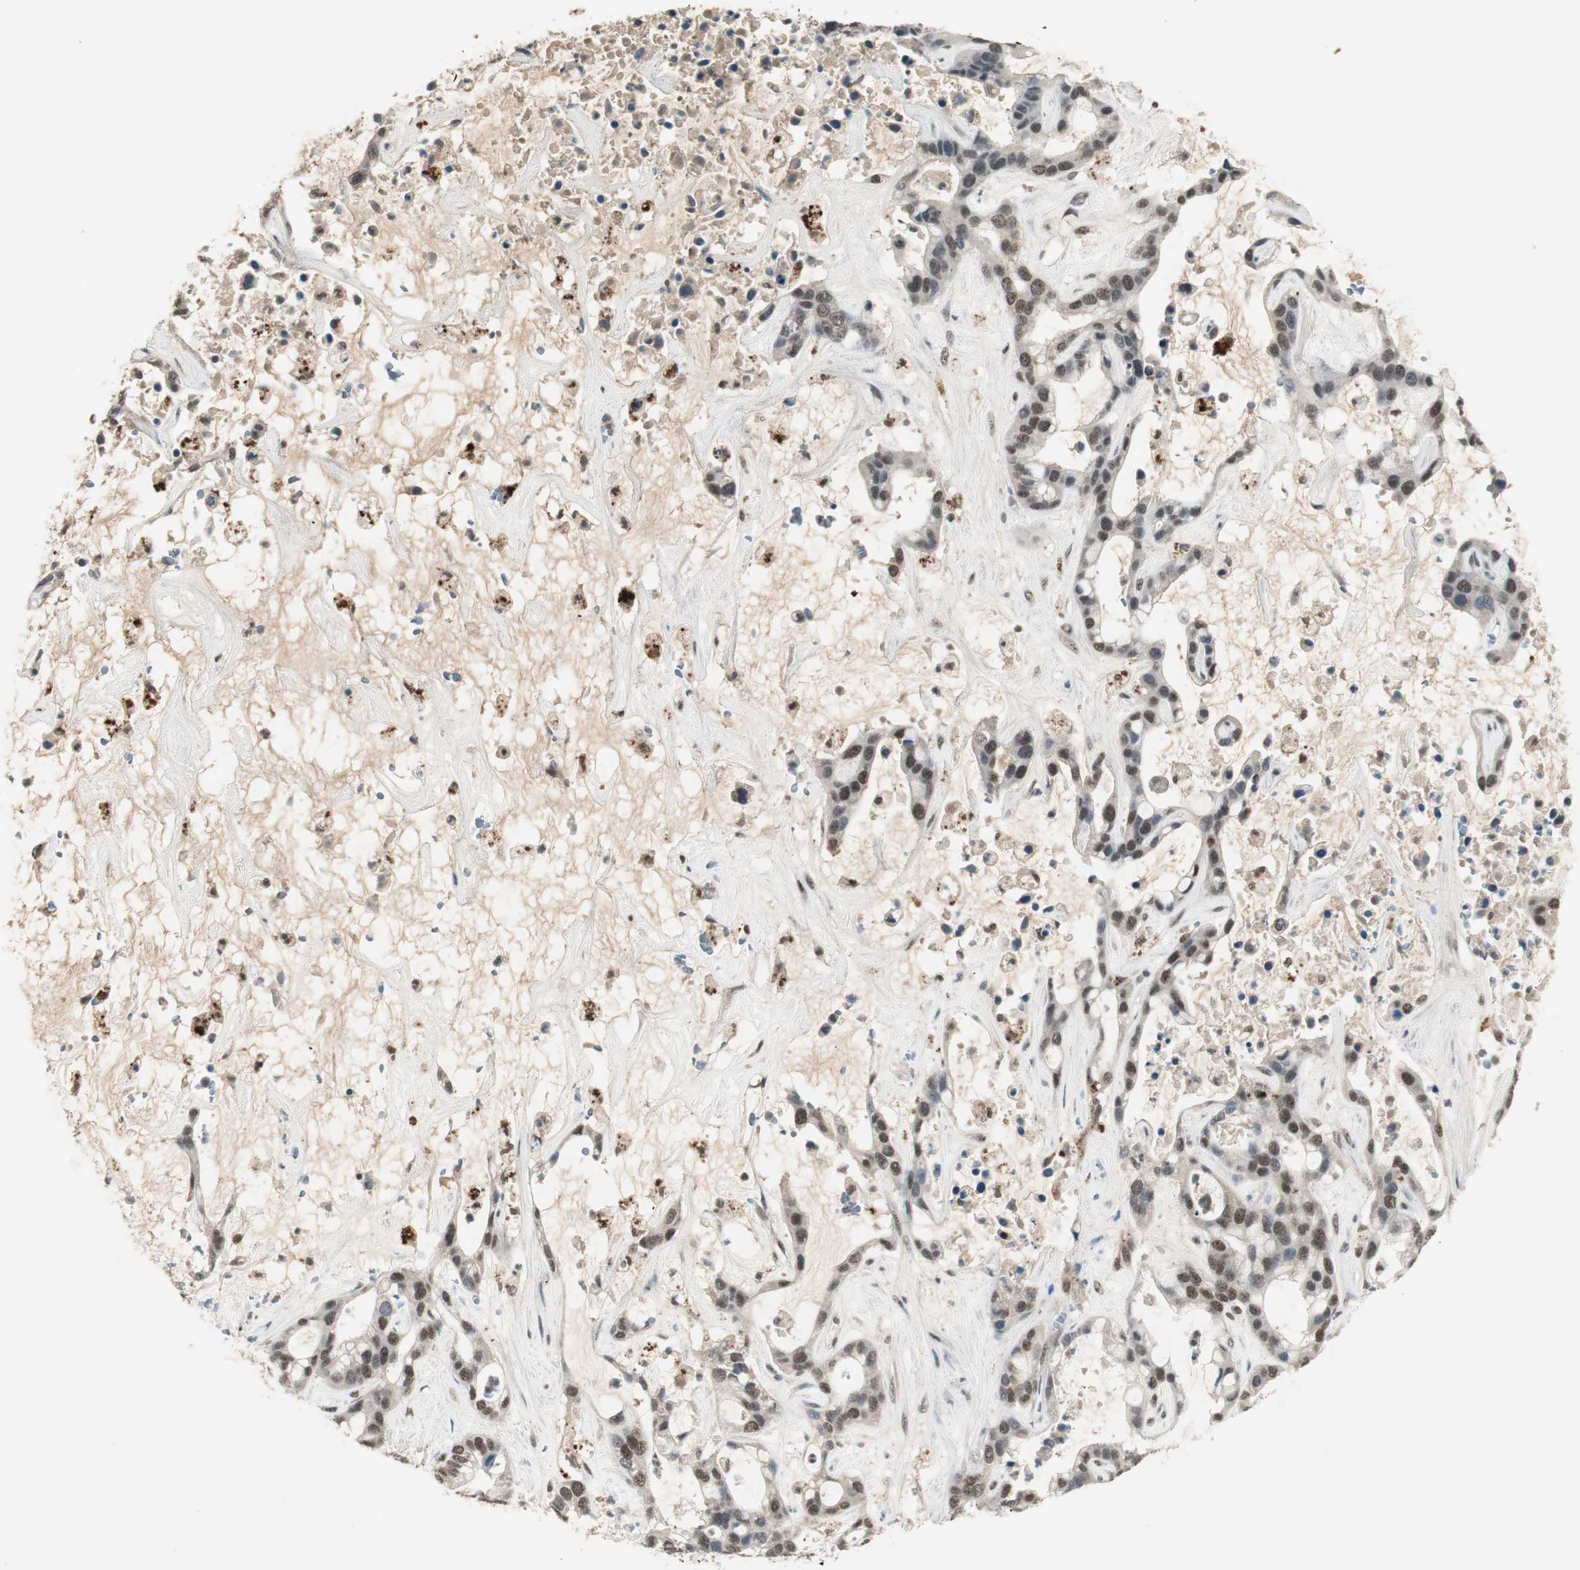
{"staining": {"intensity": "moderate", "quantity": "25%-75%", "location": "cytoplasmic/membranous,nuclear"}, "tissue": "liver cancer", "cell_type": "Tumor cells", "image_type": "cancer", "snomed": [{"axis": "morphology", "description": "Cholangiocarcinoma"}, {"axis": "topography", "description": "Liver"}], "caption": "Moderate cytoplasmic/membranous and nuclear staining is seen in approximately 25%-75% of tumor cells in cholangiocarcinoma (liver).", "gene": "NFRKB", "patient": {"sex": "female", "age": 65}}